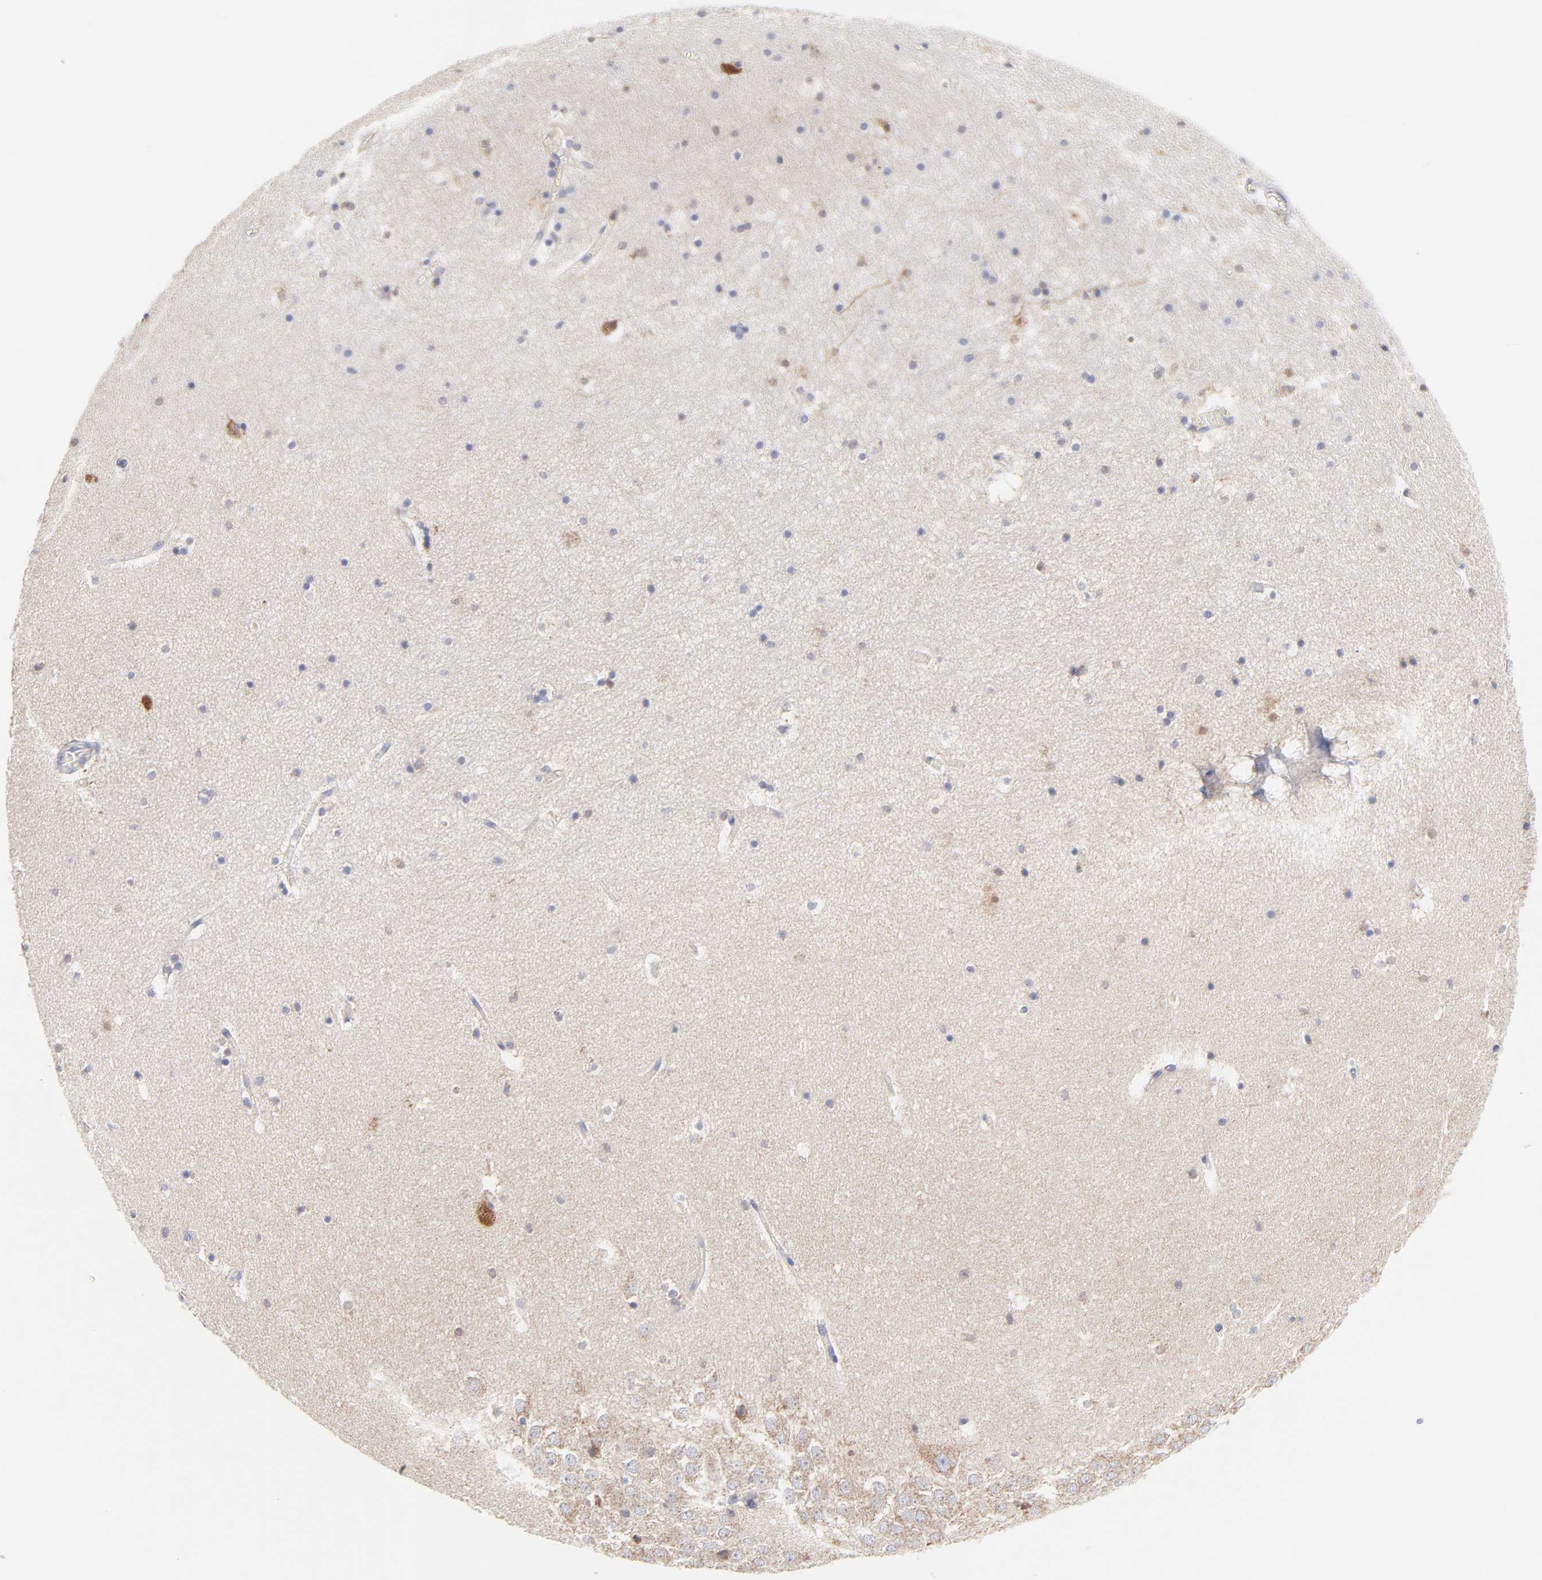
{"staining": {"intensity": "strong", "quantity": "<25%", "location": "cytoplasmic/membranous"}, "tissue": "hippocampus", "cell_type": "Glial cells", "image_type": "normal", "snomed": [{"axis": "morphology", "description": "Normal tissue, NOS"}, {"axis": "topography", "description": "Hippocampus"}], "caption": "Hippocampus stained for a protein (brown) shows strong cytoplasmic/membranous positive expression in approximately <25% of glial cells.", "gene": "TIMM8A", "patient": {"sex": "male", "age": 45}}